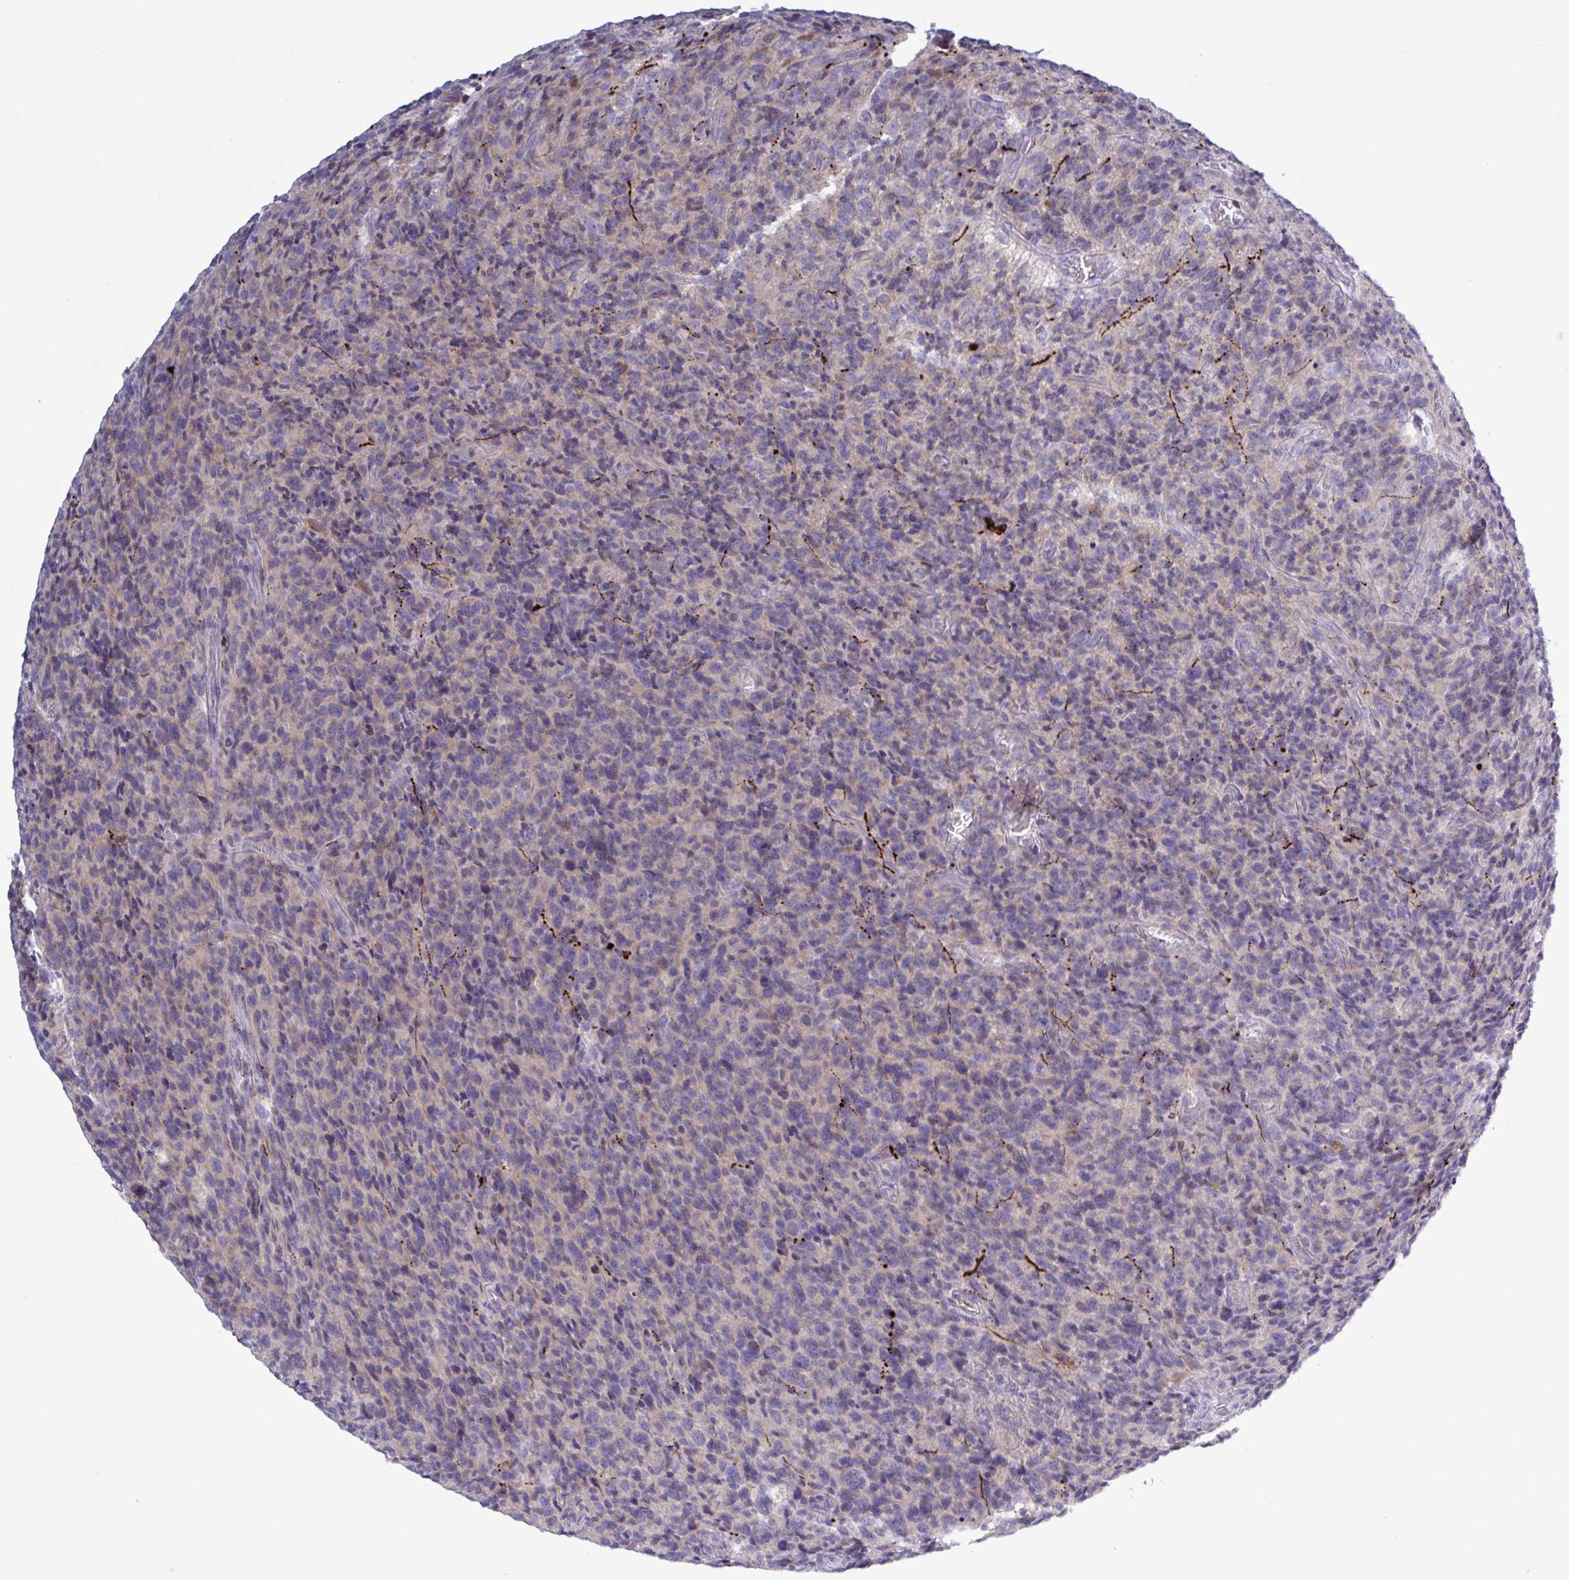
{"staining": {"intensity": "negative", "quantity": "none", "location": "none"}, "tissue": "glioma", "cell_type": "Tumor cells", "image_type": "cancer", "snomed": [{"axis": "morphology", "description": "Glioma, malignant, High grade"}, {"axis": "topography", "description": "Brain"}], "caption": "Protein analysis of malignant glioma (high-grade) displays no significant expression in tumor cells.", "gene": "ATG9A", "patient": {"sex": "male", "age": 76}}